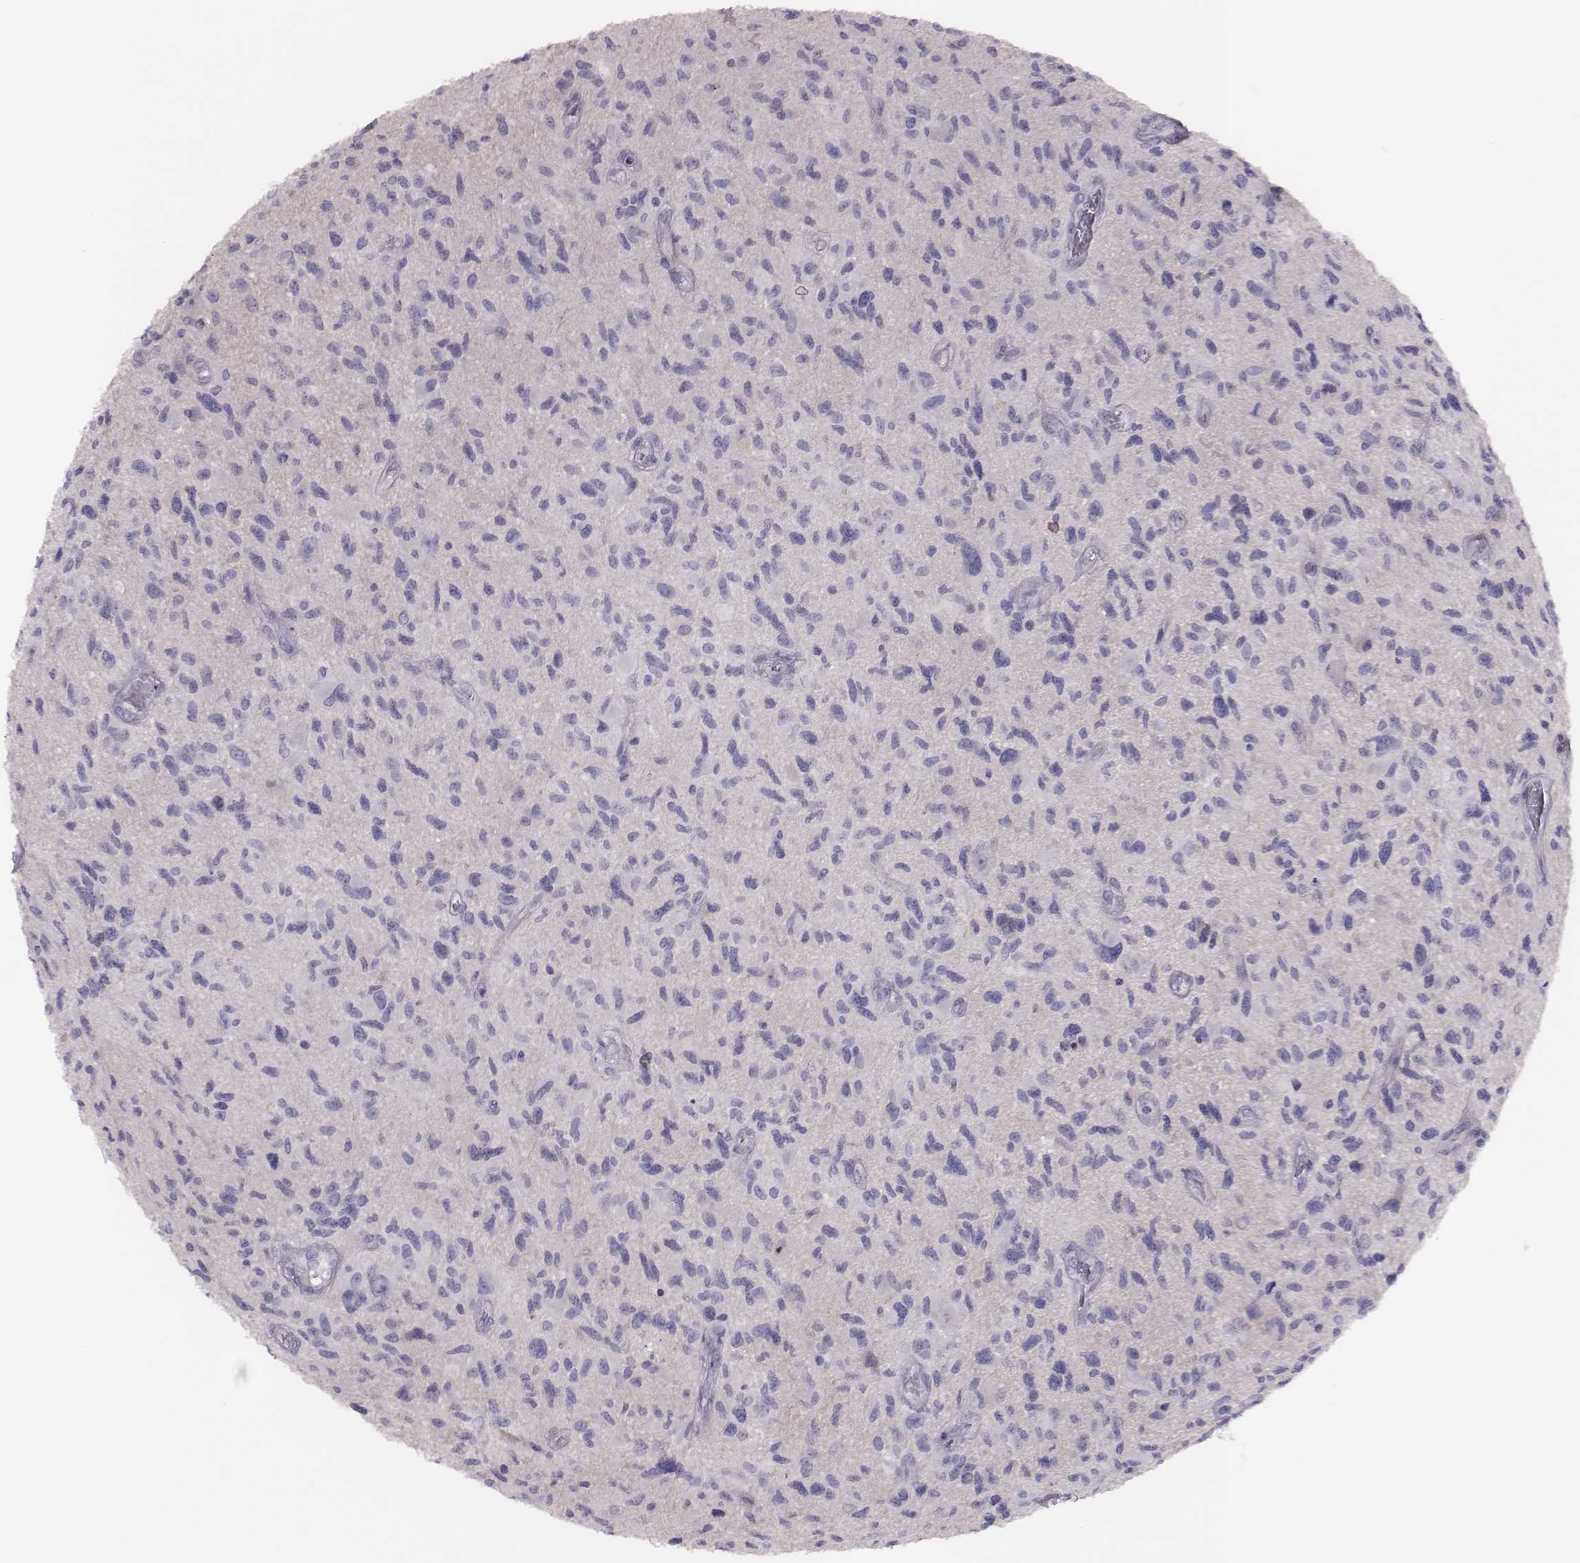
{"staining": {"intensity": "negative", "quantity": "none", "location": "none"}, "tissue": "glioma", "cell_type": "Tumor cells", "image_type": "cancer", "snomed": [{"axis": "morphology", "description": "Glioma, malignant, NOS"}, {"axis": "morphology", "description": "Glioma, malignant, High grade"}, {"axis": "topography", "description": "Brain"}], "caption": "Human glioma stained for a protein using immunohistochemistry (IHC) demonstrates no positivity in tumor cells.", "gene": "P2RY10", "patient": {"sex": "female", "age": 71}}